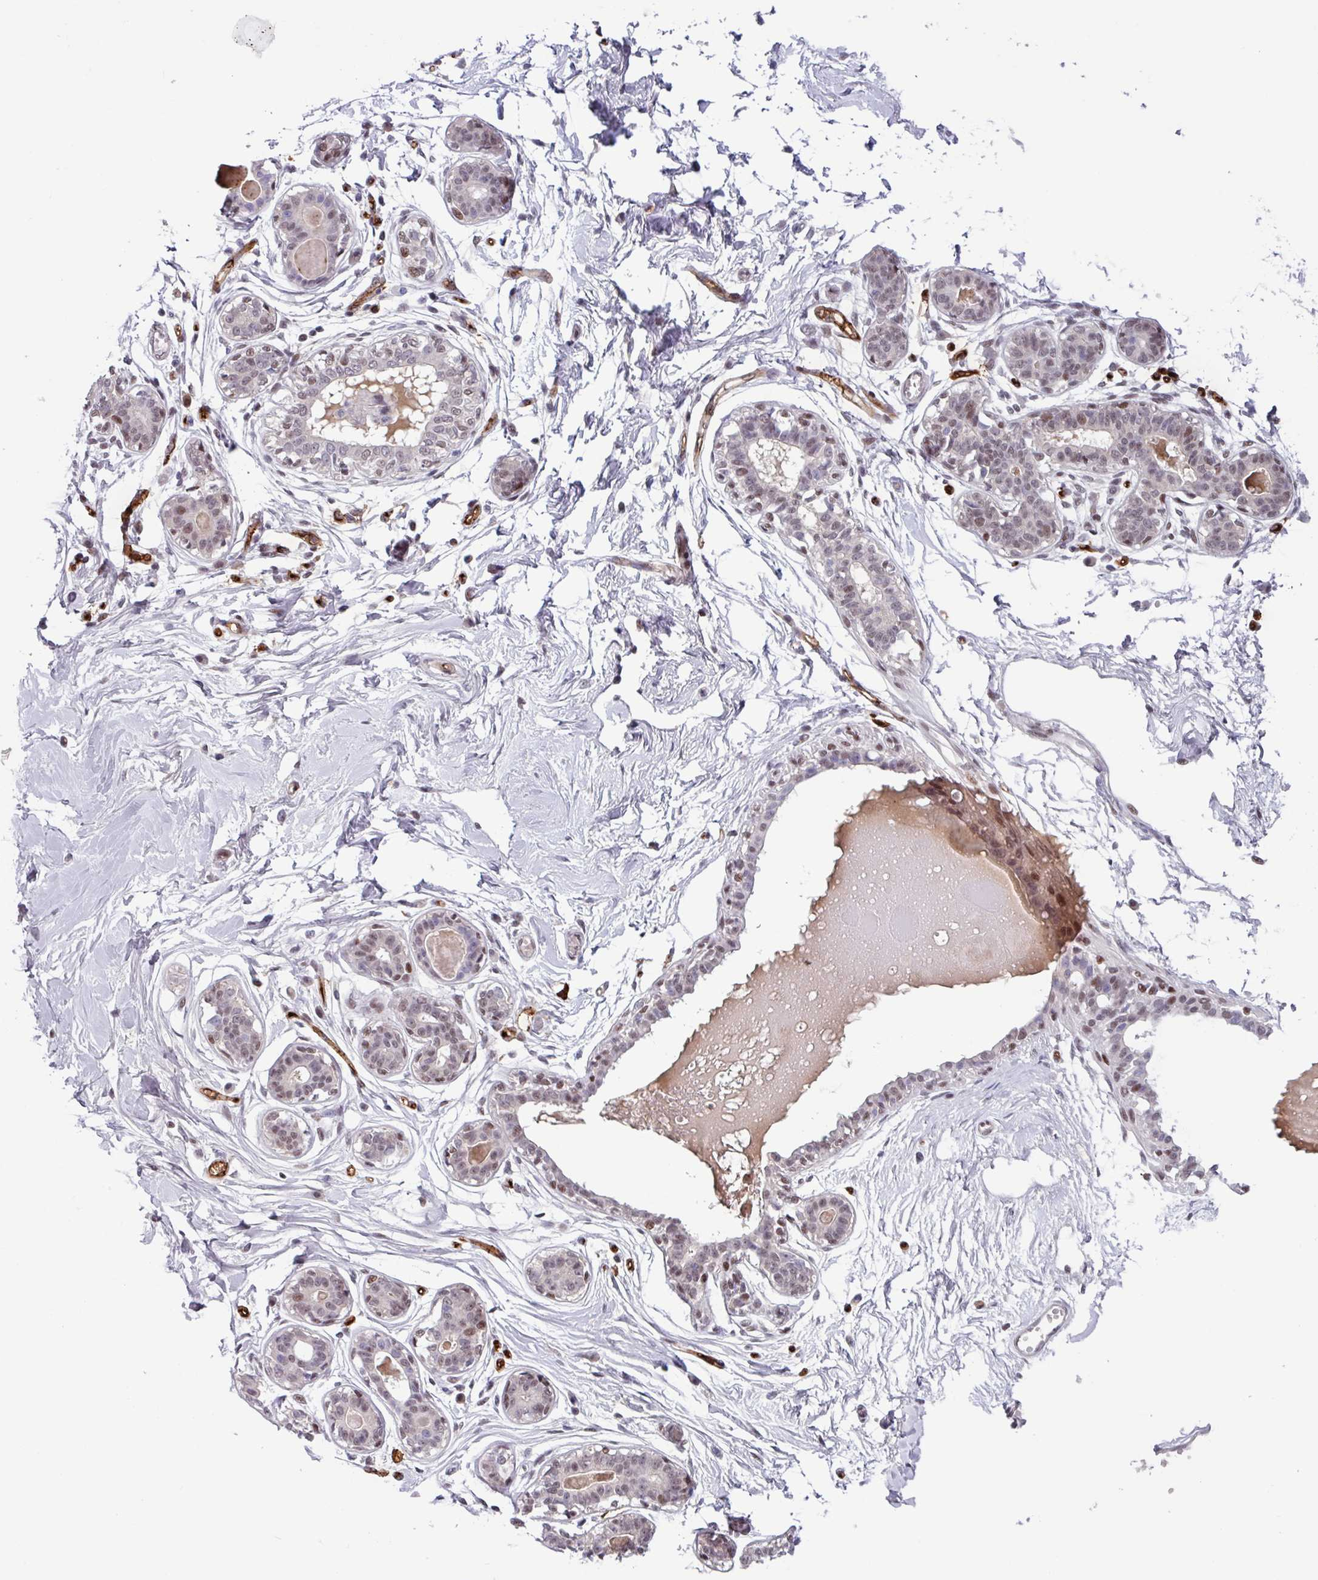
{"staining": {"intensity": "negative", "quantity": "none", "location": "none"}, "tissue": "breast", "cell_type": "Adipocytes", "image_type": "normal", "snomed": [{"axis": "morphology", "description": "Normal tissue, NOS"}, {"axis": "topography", "description": "Breast"}], "caption": "This is an immunohistochemistry photomicrograph of normal breast. There is no expression in adipocytes.", "gene": "ZNF575", "patient": {"sex": "female", "age": 45}}